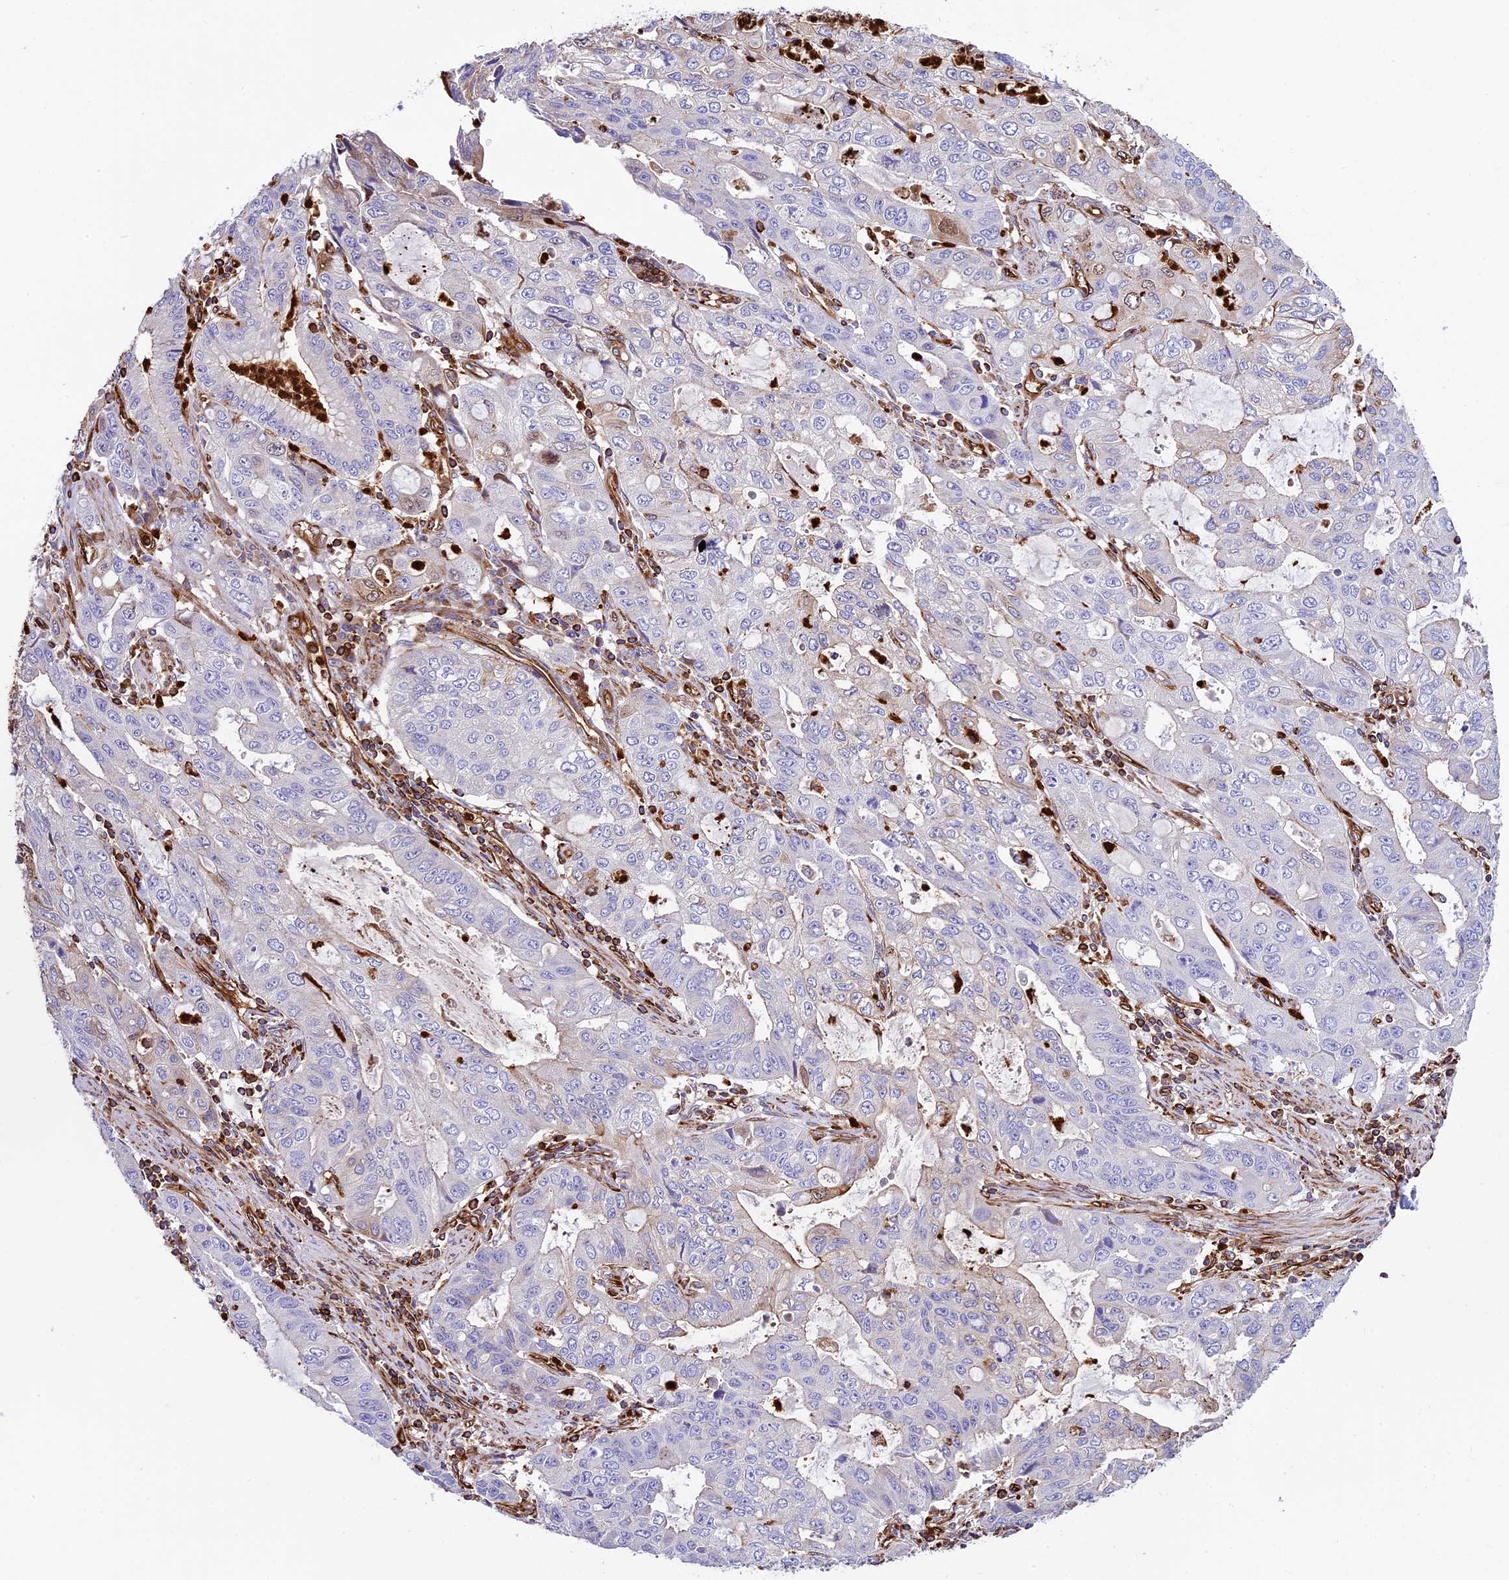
{"staining": {"intensity": "weak", "quantity": "<25%", "location": "cytoplasmic/membranous"}, "tissue": "stomach cancer", "cell_type": "Tumor cells", "image_type": "cancer", "snomed": [{"axis": "morphology", "description": "Adenocarcinoma, NOS"}, {"axis": "topography", "description": "Stomach, upper"}], "caption": "DAB (3,3'-diaminobenzidine) immunohistochemical staining of human adenocarcinoma (stomach) shows no significant staining in tumor cells.", "gene": "CD99L2", "patient": {"sex": "female", "age": 52}}